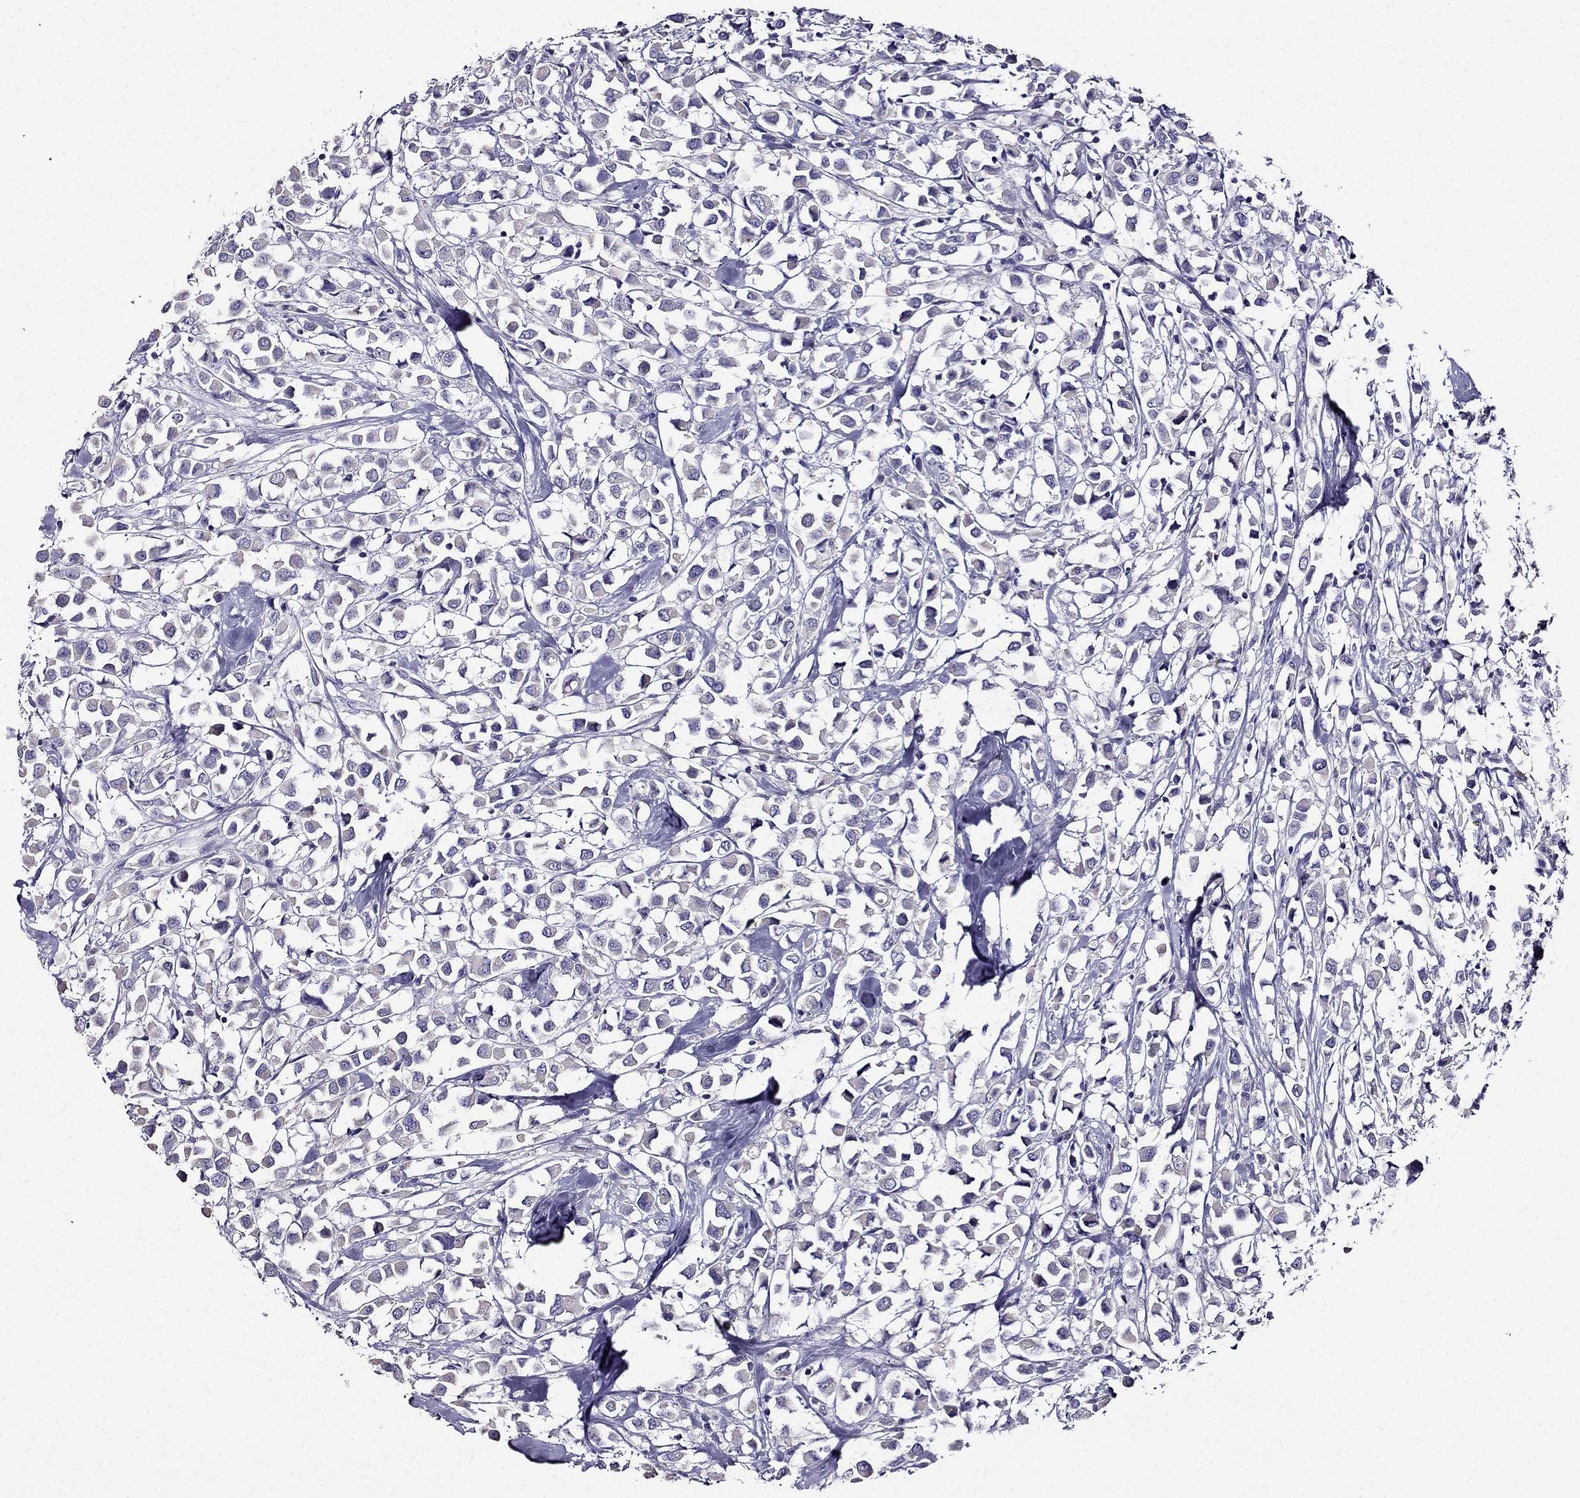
{"staining": {"intensity": "negative", "quantity": "none", "location": "none"}, "tissue": "breast cancer", "cell_type": "Tumor cells", "image_type": "cancer", "snomed": [{"axis": "morphology", "description": "Duct carcinoma"}, {"axis": "topography", "description": "Breast"}], "caption": "High power microscopy micrograph of an immunohistochemistry (IHC) histopathology image of breast cancer, revealing no significant expression in tumor cells.", "gene": "TMEM266", "patient": {"sex": "female", "age": 61}}